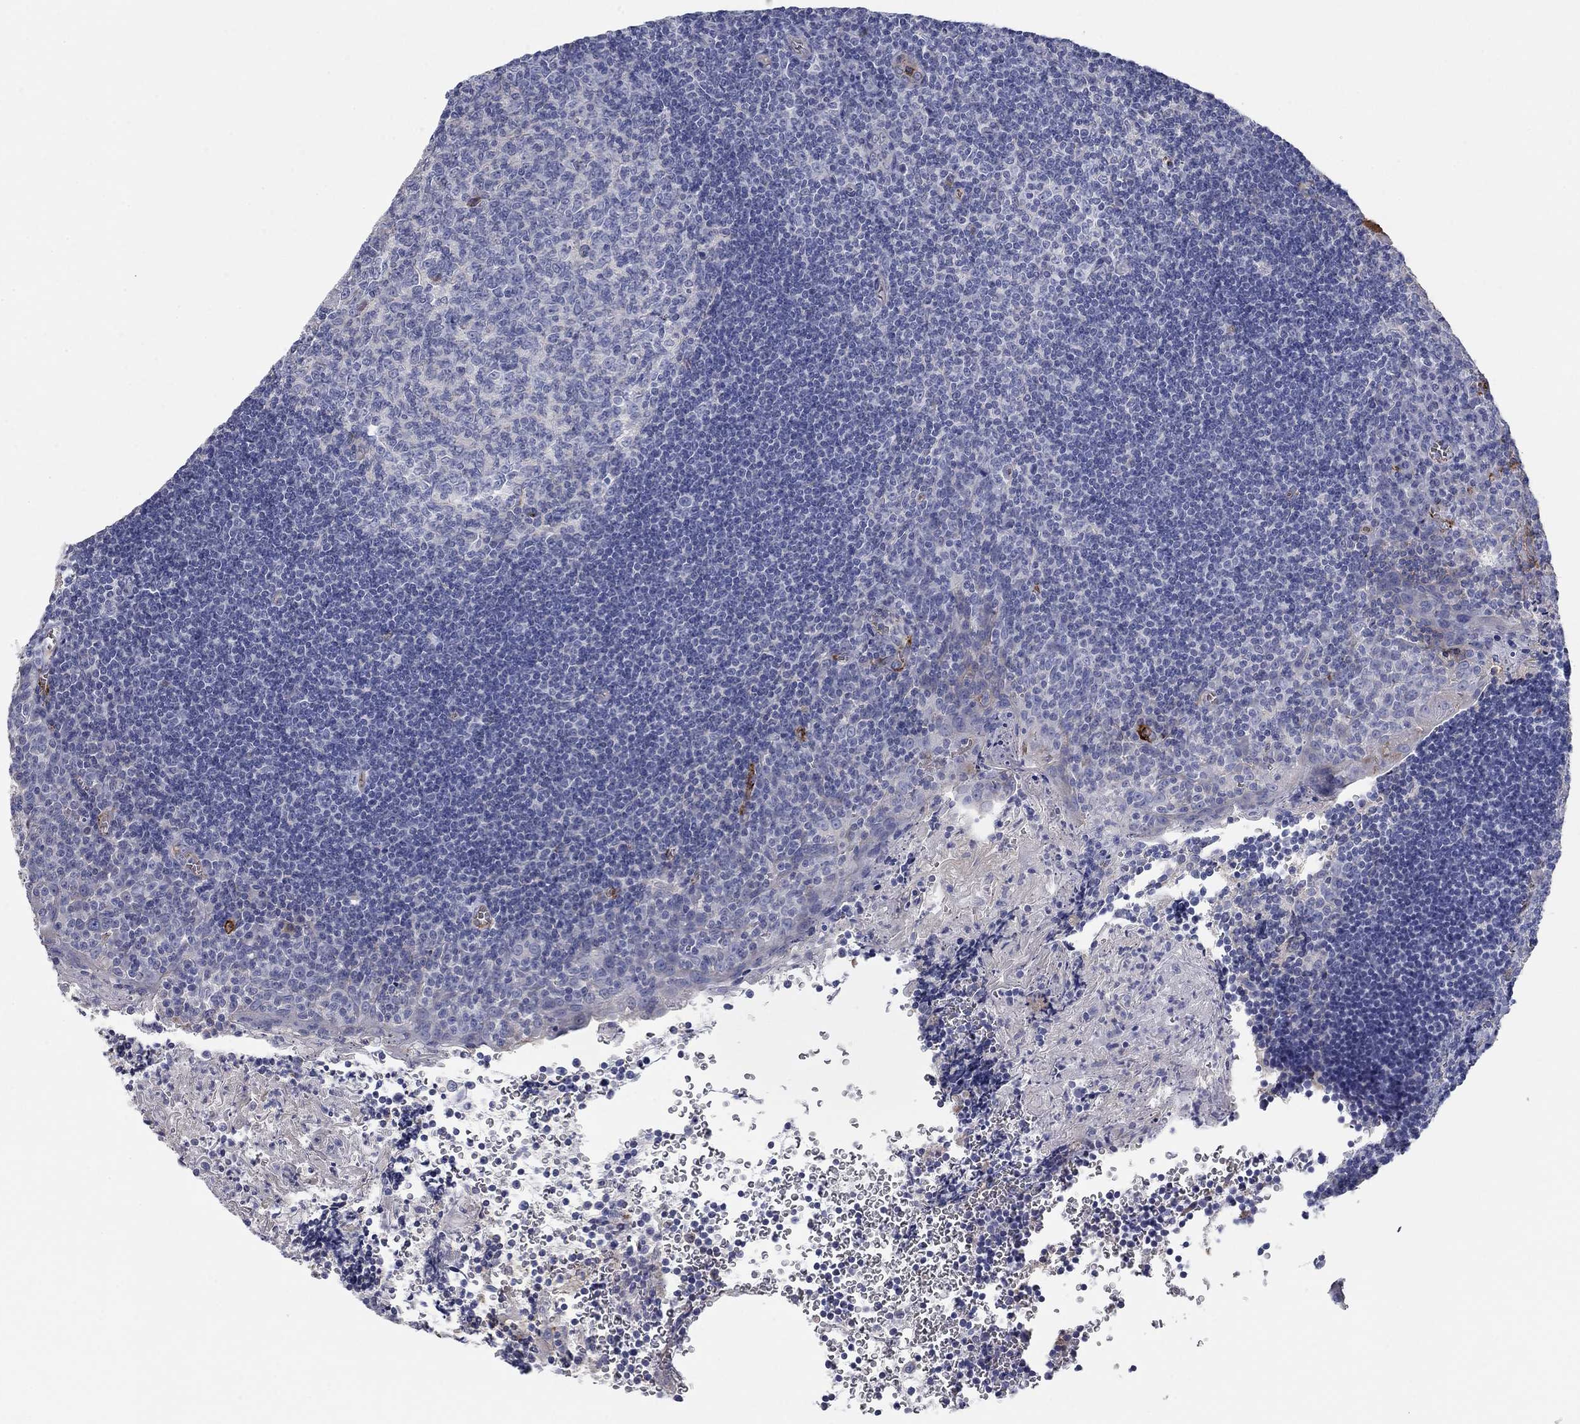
{"staining": {"intensity": "negative", "quantity": "none", "location": "none"}, "tissue": "tonsil", "cell_type": "Germinal center cells", "image_type": "normal", "snomed": [{"axis": "morphology", "description": "Normal tissue, NOS"}, {"axis": "morphology", "description": "Inflammation, NOS"}, {"axis": "topography", "description": "Tonsil"}], "caption": "An IHC micrograph of unremarkable tonsil is shown. There is no staining in germinal center cells of tonsil. (IHC, brightfield microscopy, high magnification).", "gene": "APOC3", "patient": {"sex": "female", "age": 31}}